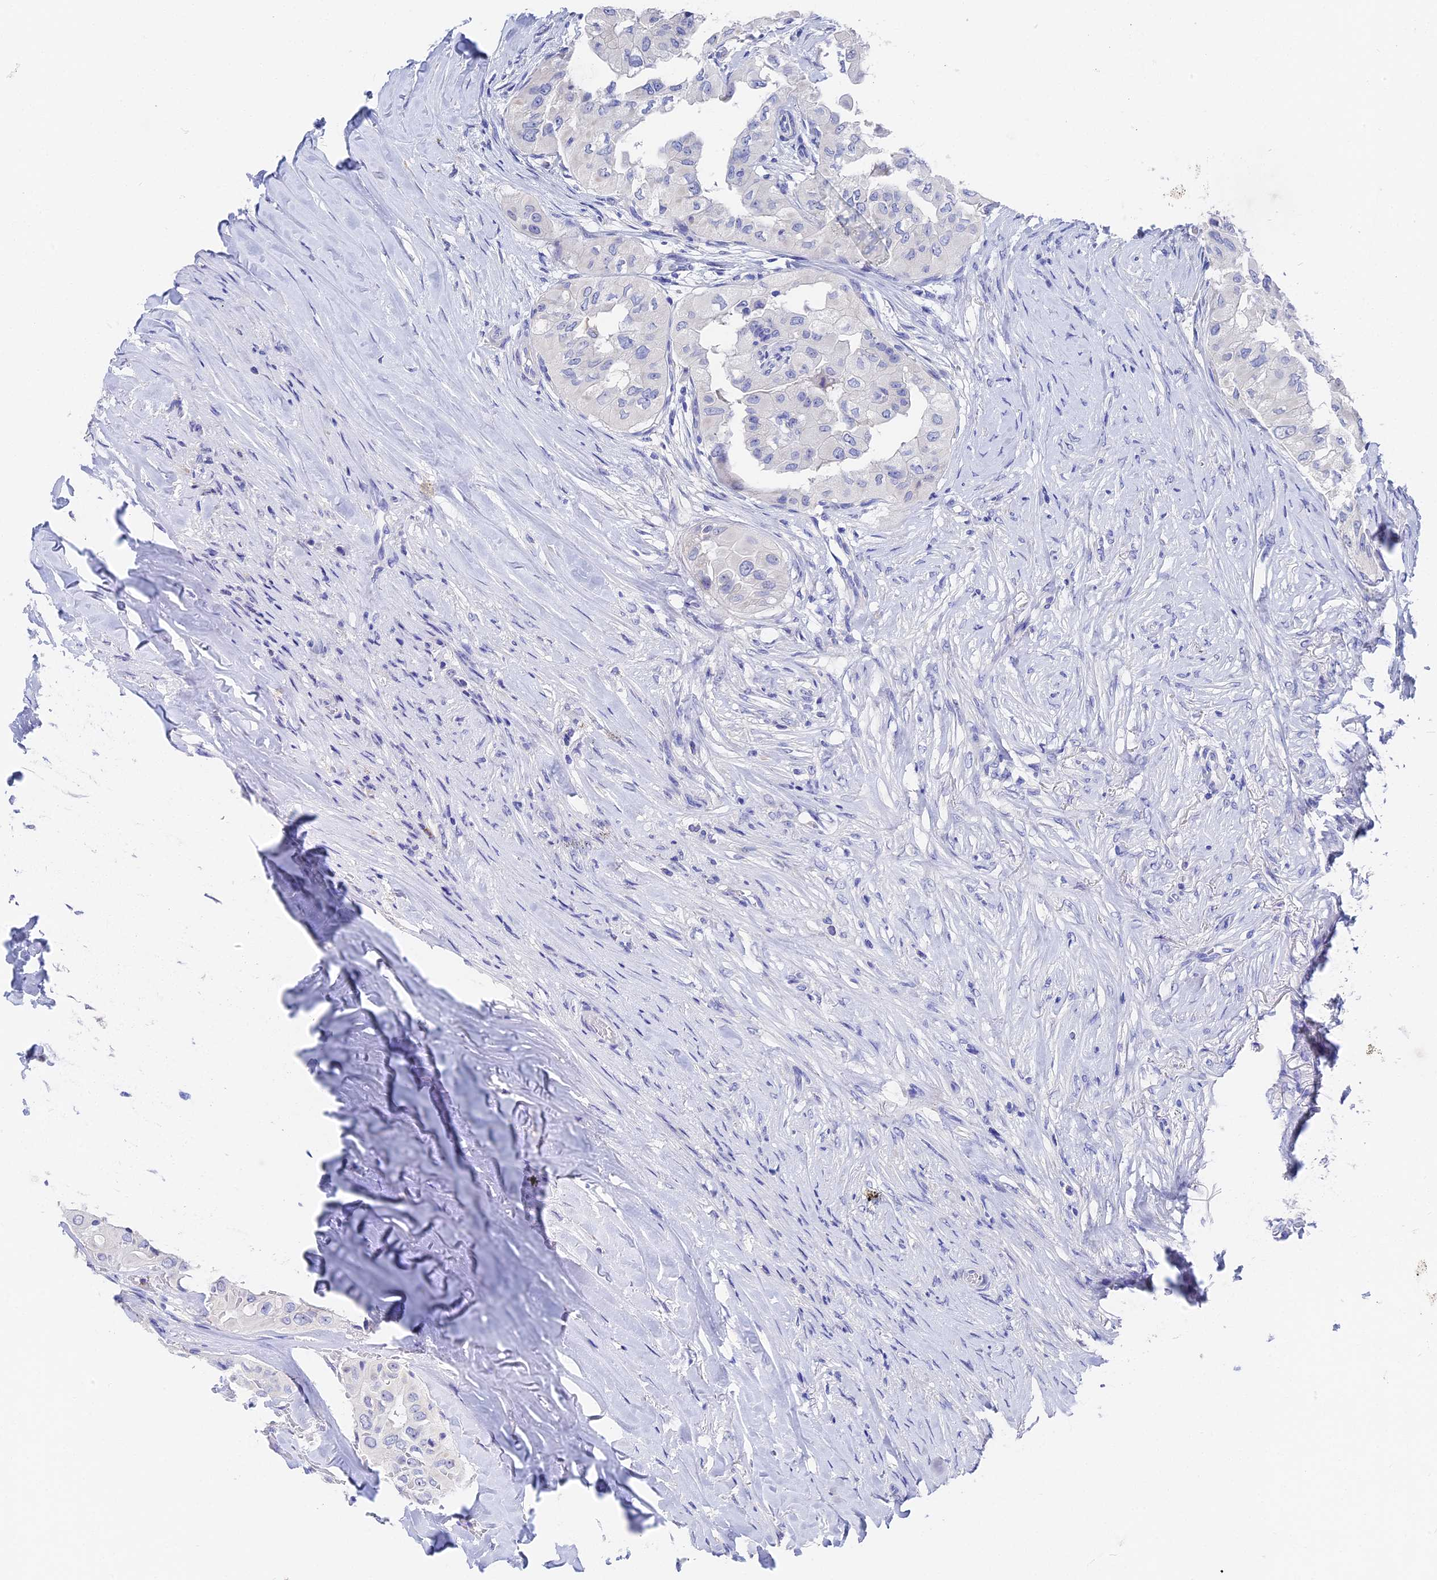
{"staining": {"intensity": "negative", "quantity": "none", "location": "none"}, "tissue": "thyroid cancer", "cell_type": "Tumor cells", "image_type": "cancer", "snomed": [{"axis": "morphology", "description": "Papillary adenocarcinoma, NOS"}, {"axis": "topography", "description": "Thyroid gland"}], "caption": "A high-resolution histopathology image shows IHC staining of papillary adenocarcinoma (thyroid), which reveals no significant positivity in tumor cells.", "gene": "VPS33B", "patient": {"sex": "female", "age": 59}}